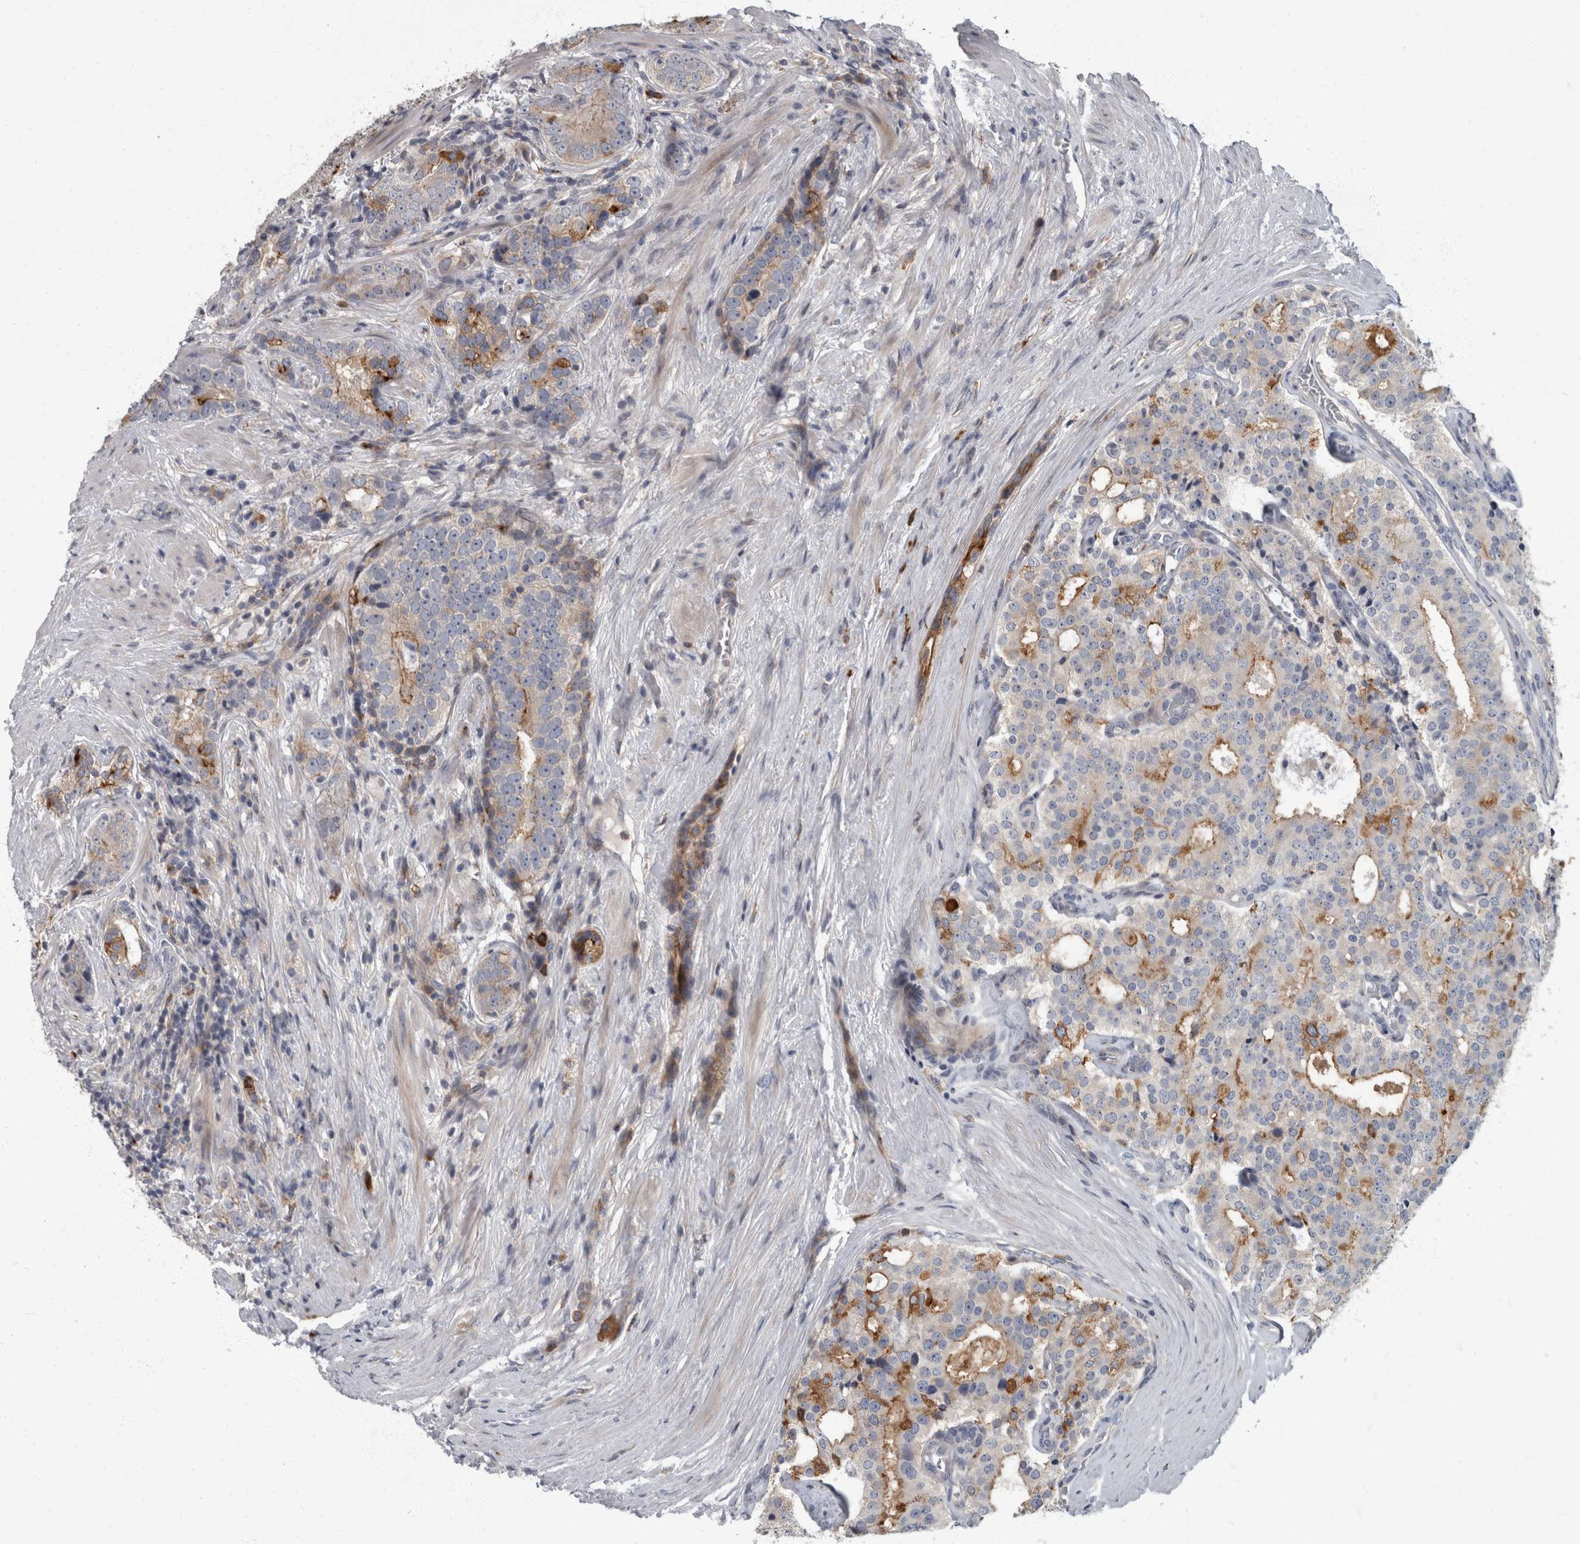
{"staining": {"intensity": "moderate", "quantity": "<25%", "location": "cytoplasmic/membranous"}, "tissue": "prostate cancer", "cell_type": "Tumor cells", "image_type": "cancer", "snomed": [{"axis": "morphology", "description": "Adenocarcinoma, High grade"}, {"axis": "topography", "description": "Prostate"}], "caption": "Brown immunohistochemical staining in human prostate cancer (adenocarcinoma (high-grade)) displays moderate cytoplasmic/membranous expression in approximately <25% of tumor cells.", "gene": "CDC42BPG", "patient": {"sex": "male", "age": 56}}